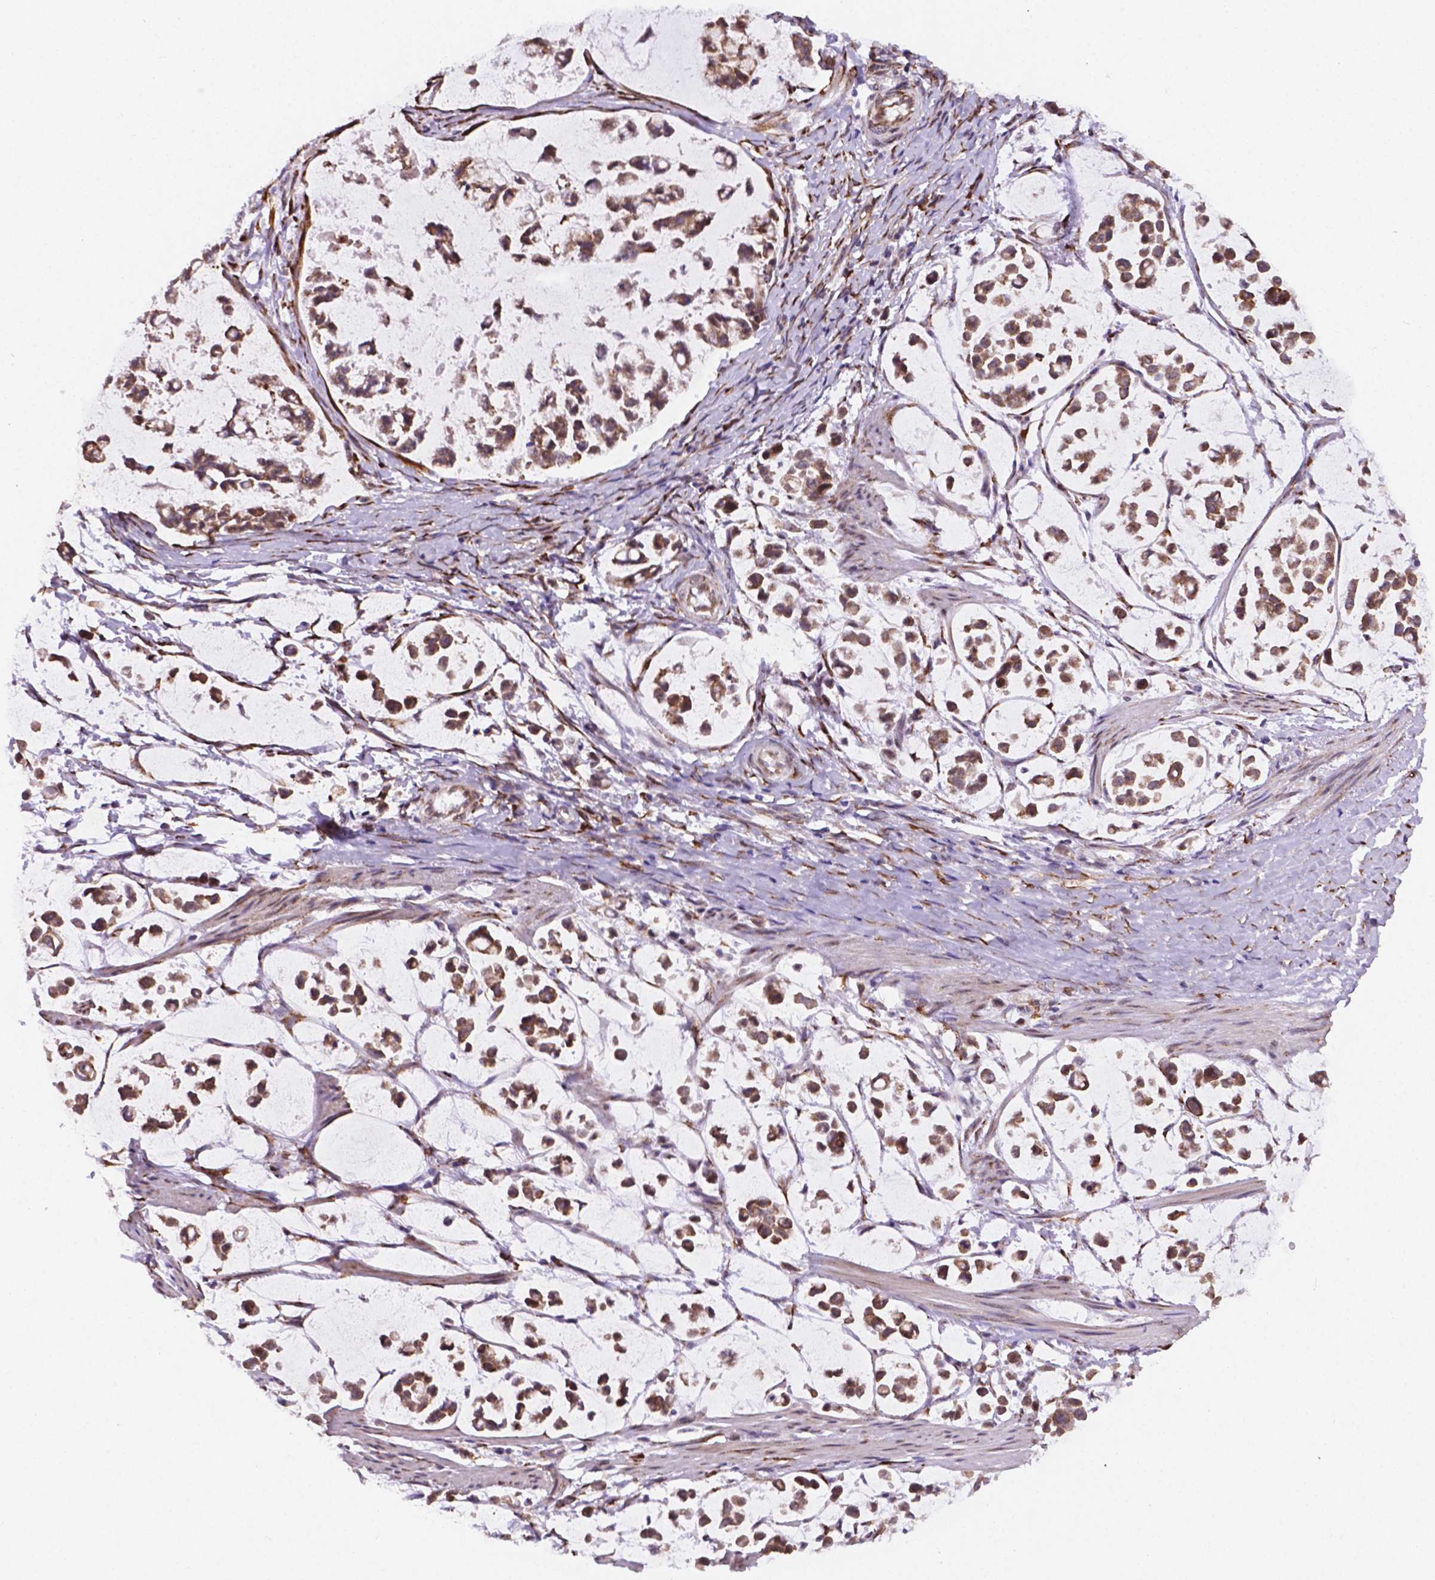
{"staining": {"intensity": "moderate", "quantity": ">75%", "location": "cytoplasmic/membranous,nuclear"}, "tissue": "stomach cancer", "cell_type": "Tumor cells", "image_type": "cancer", "snomed": [{"axis": "morphology", "description": "Adenocarcinoma, NOS"}, {"axis": "topography", "description": "Stomach"}], "caption": "Adenocarcinoma (stomach) was stained to show a protein in brown. There is medium levels of moderate cytoplasmic/membranous and nuclear staining in about >75% of tumor cells. The staining is performed using DAB brown chromogen to label protein expression. The nuclei are counter-stained blue using hematoxylin.", "gene": "FNIP1", "patient": {"sex": "male", "age": 82}}